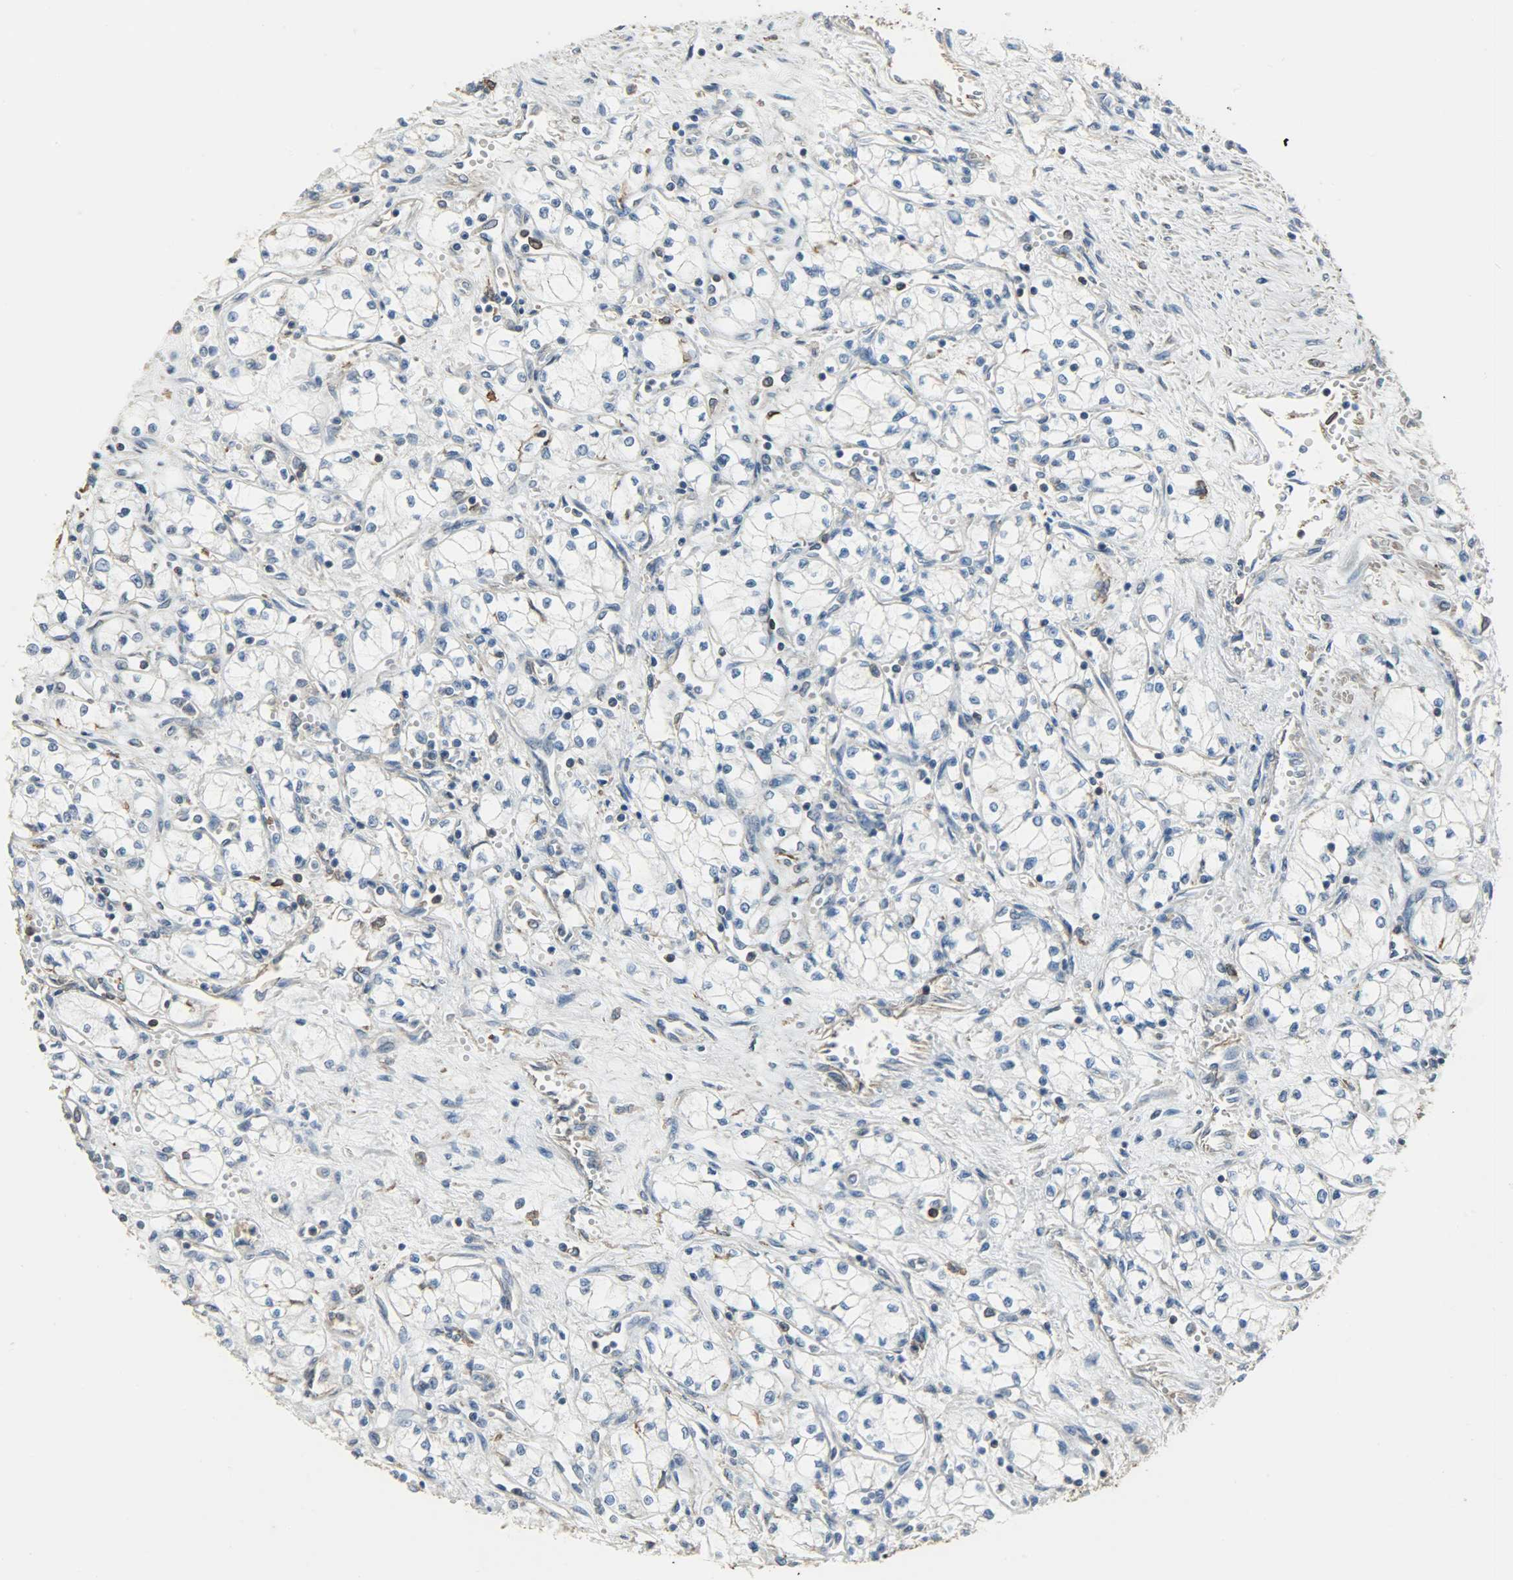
{"staining": {"intensity": "weak", "quantity": ">75%", "location": "cytoplasmic/membranous"}, "tissue": "renal cancer", "cell_type": "Tumor cells", "image_type": "cancer", "snomed": [{"axis": "morphology", "description": "Normal tissue, NOS"}, {"axis": "morphology", "description": "Adenocarcinoma, NOS"}, {"axis": "topography", "description": "Kidney"}], "caption": "An image of adenocarcinoma (renal) stained for a protein demonstrates weak cytoplasmic/membranous brown staining in tumor cells.", "gene": "DNAJA4", "patient": {"sex": "male", "age": 59}}